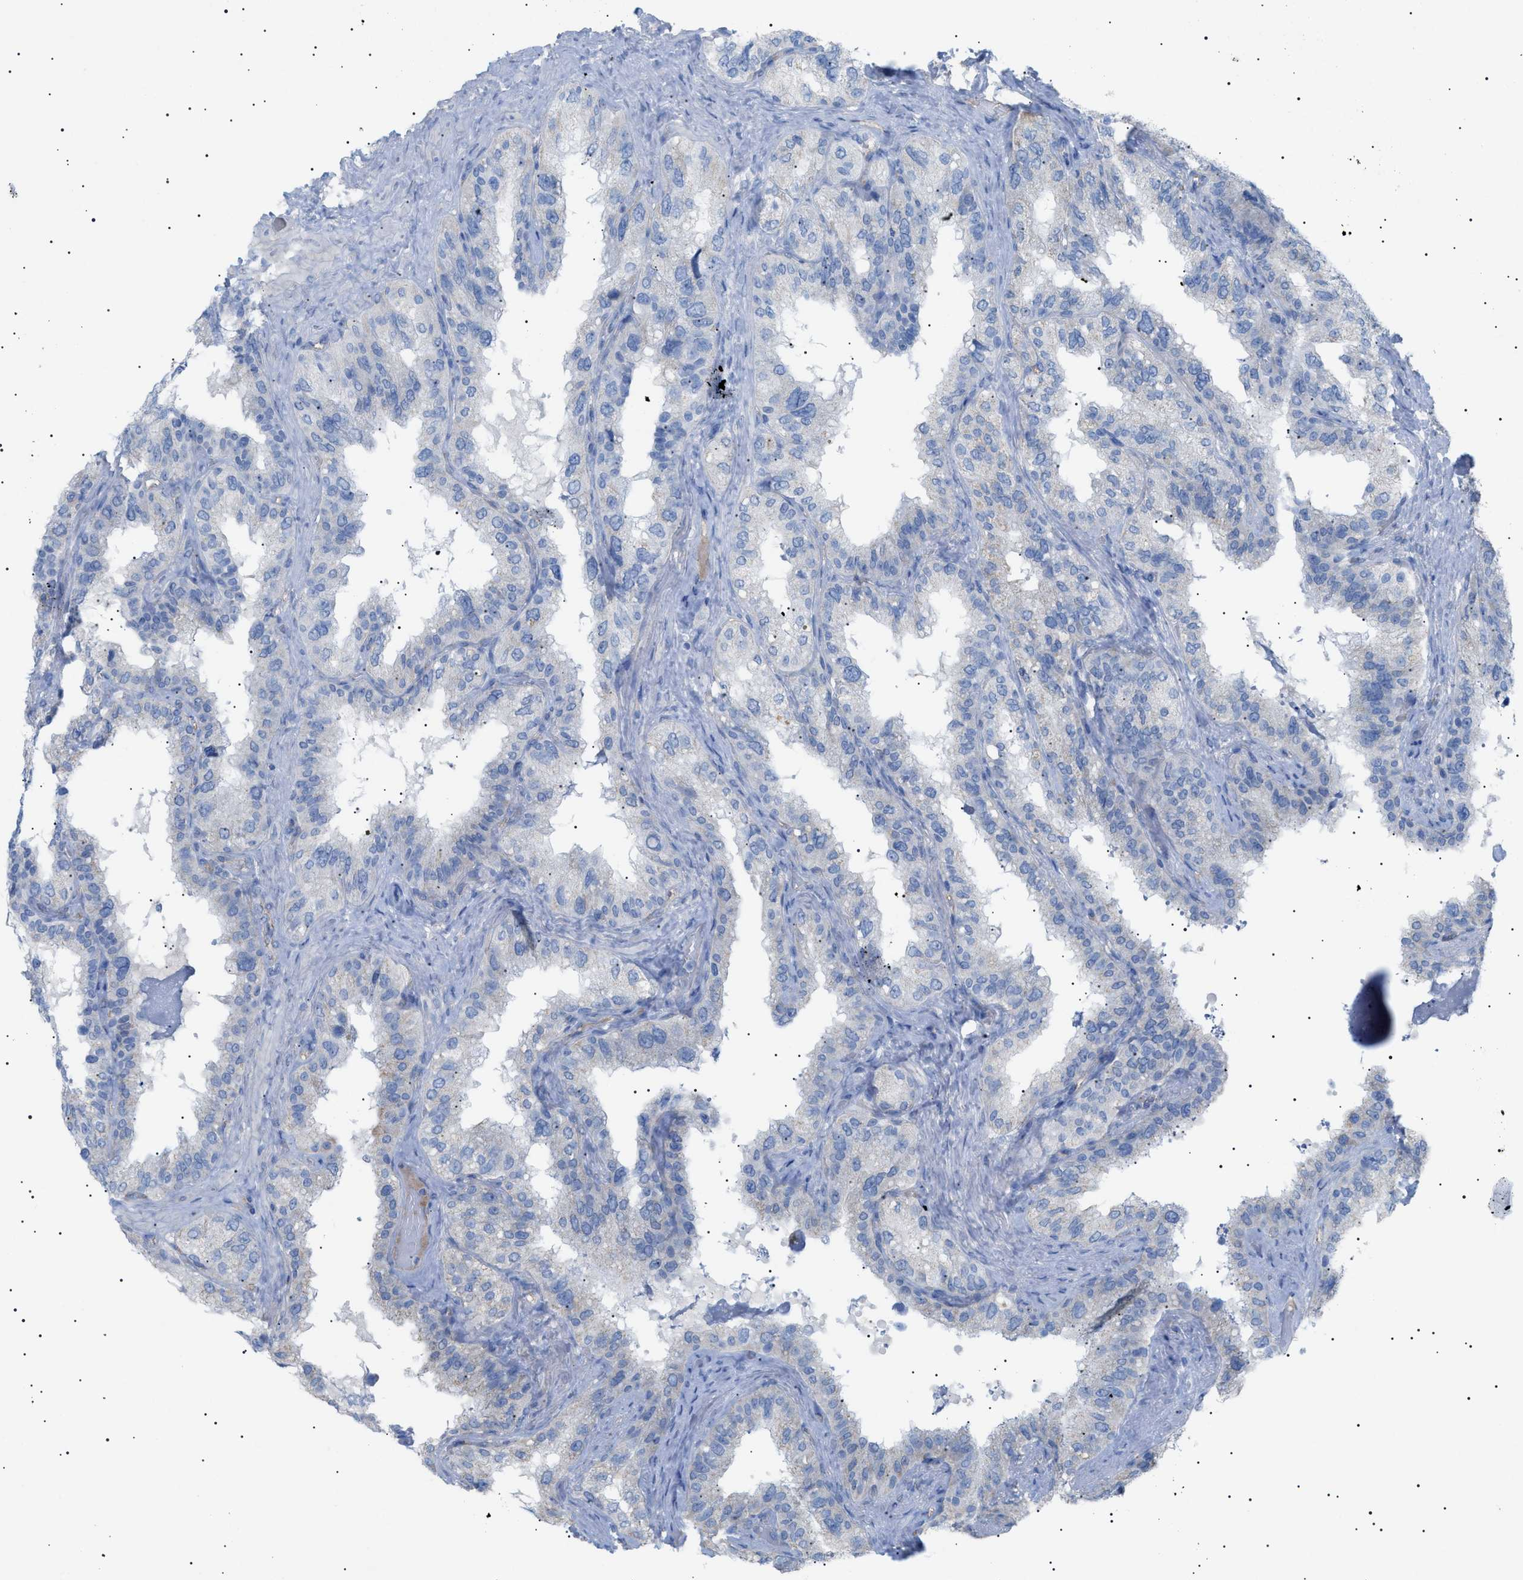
{"staining": {"intensity": "negative", "quantity": "none", "location": "none"}, "tissue": "seminal vesicle", "cell_type": "Glandular cells", "image_type": "normal", "snomed": [{"axis": "morphology", "description": "Normal tissue, NOS"}, {"axis": "topography", "description": "Seminal veicle"}], "caption": "High power microscopy micrograph of an immunohistochemistry image of unremarkable seminal vesicle, revealing no significant positivity in glandular cells.", "gene": "ADAMTS1", "patient": {"sex": "male", "age": 68}}